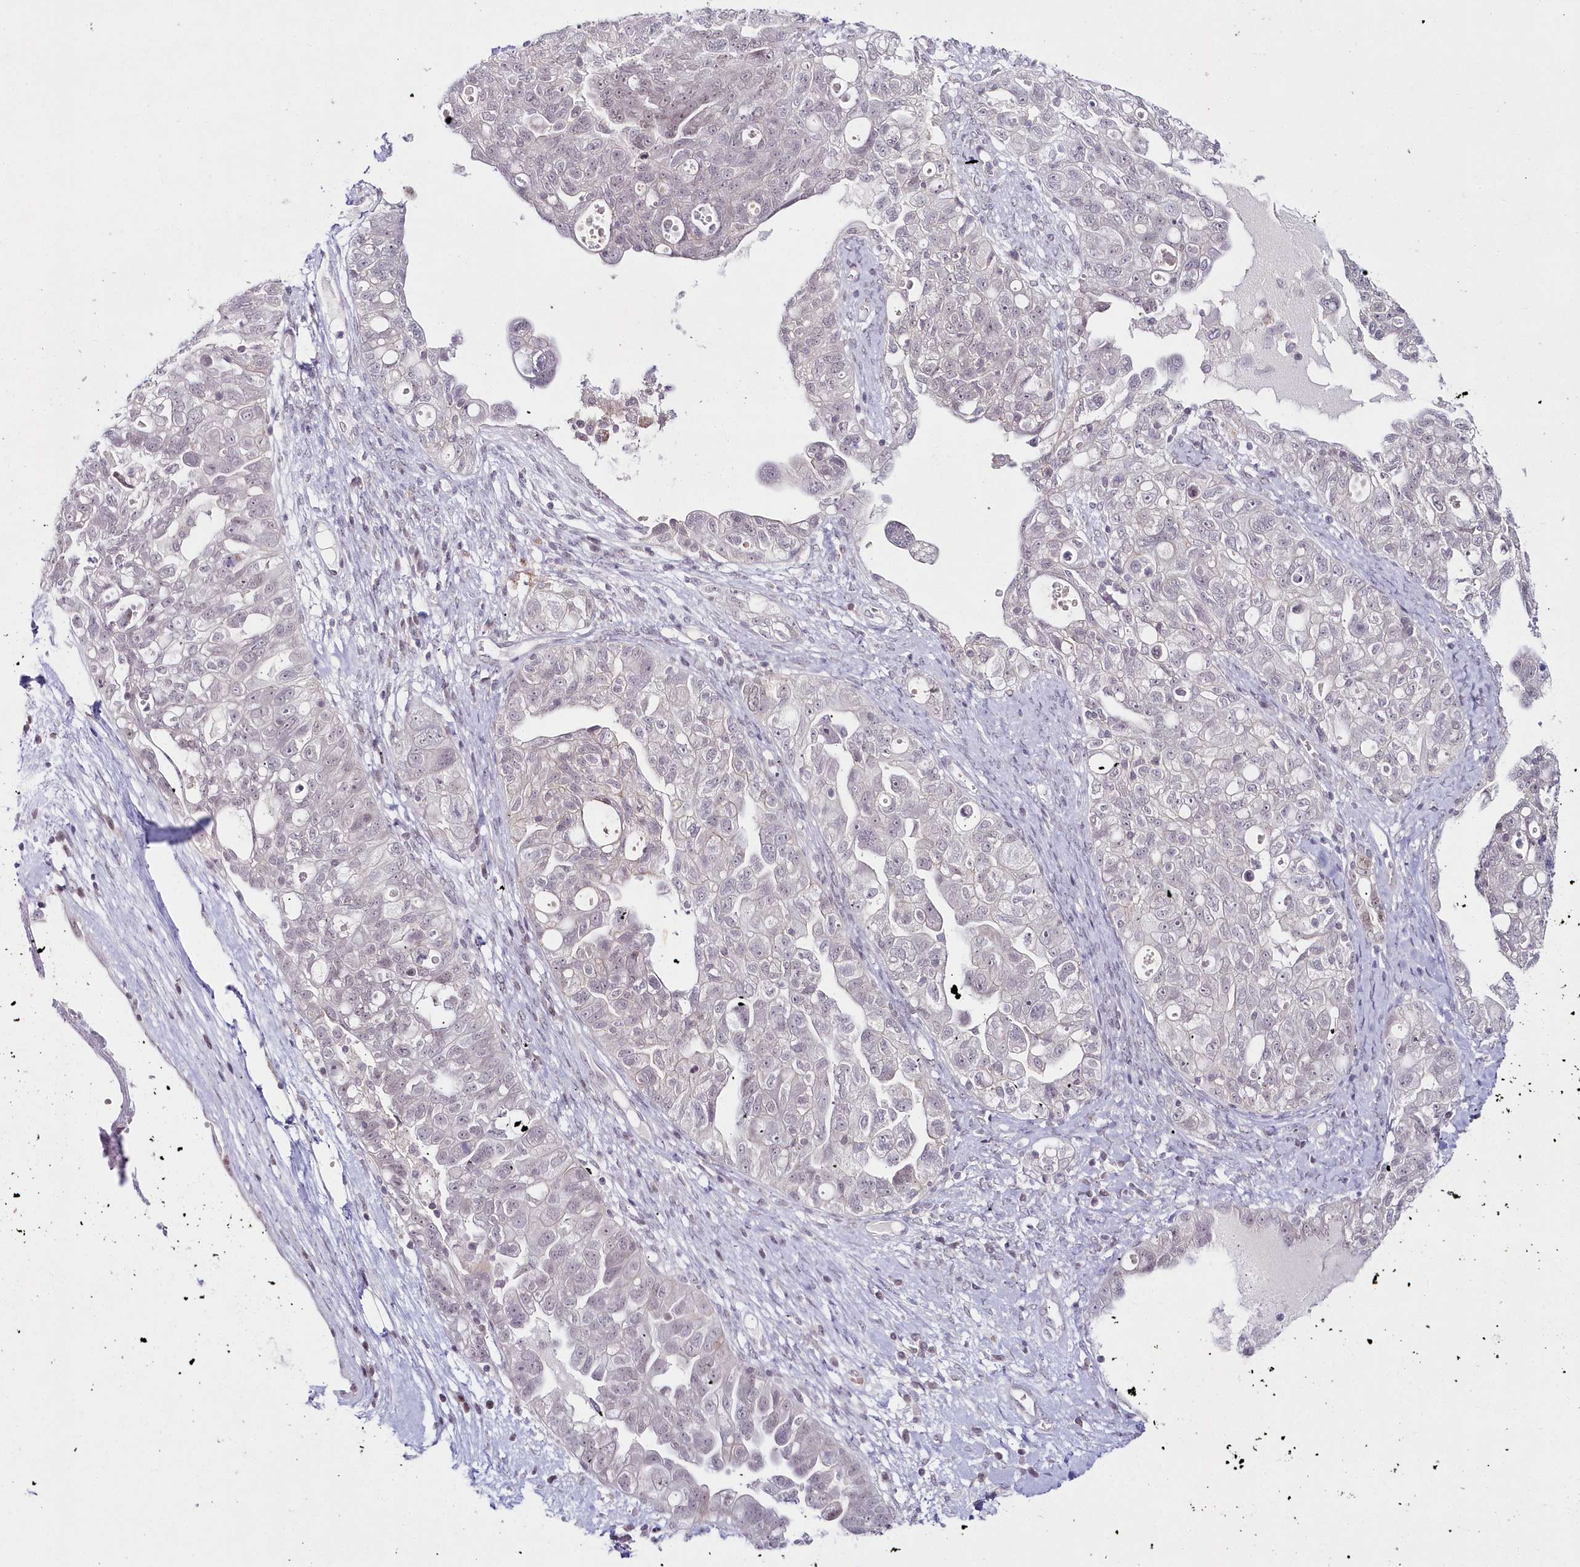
{"staining": {"intensity": "negative", "quantity": "none", "location": "none"}, "tissue": "ovarian cancer", "cell_type": "Tumor cells", "image_type": "cancer", "snomed": [{"axis": "morphology", "description": "Carcinoma, NOS"}, {"axis": "morphology", "description": "Cystadenocarcinoma, serous, NOS"}, {"axis": "topography", "description": "Ovary"}], "caption": "There is no significant expression in tumor cells of ovarian carcinoma.", "gene": "HYCC2", "patient": {"sex": "female", "age": 69}}